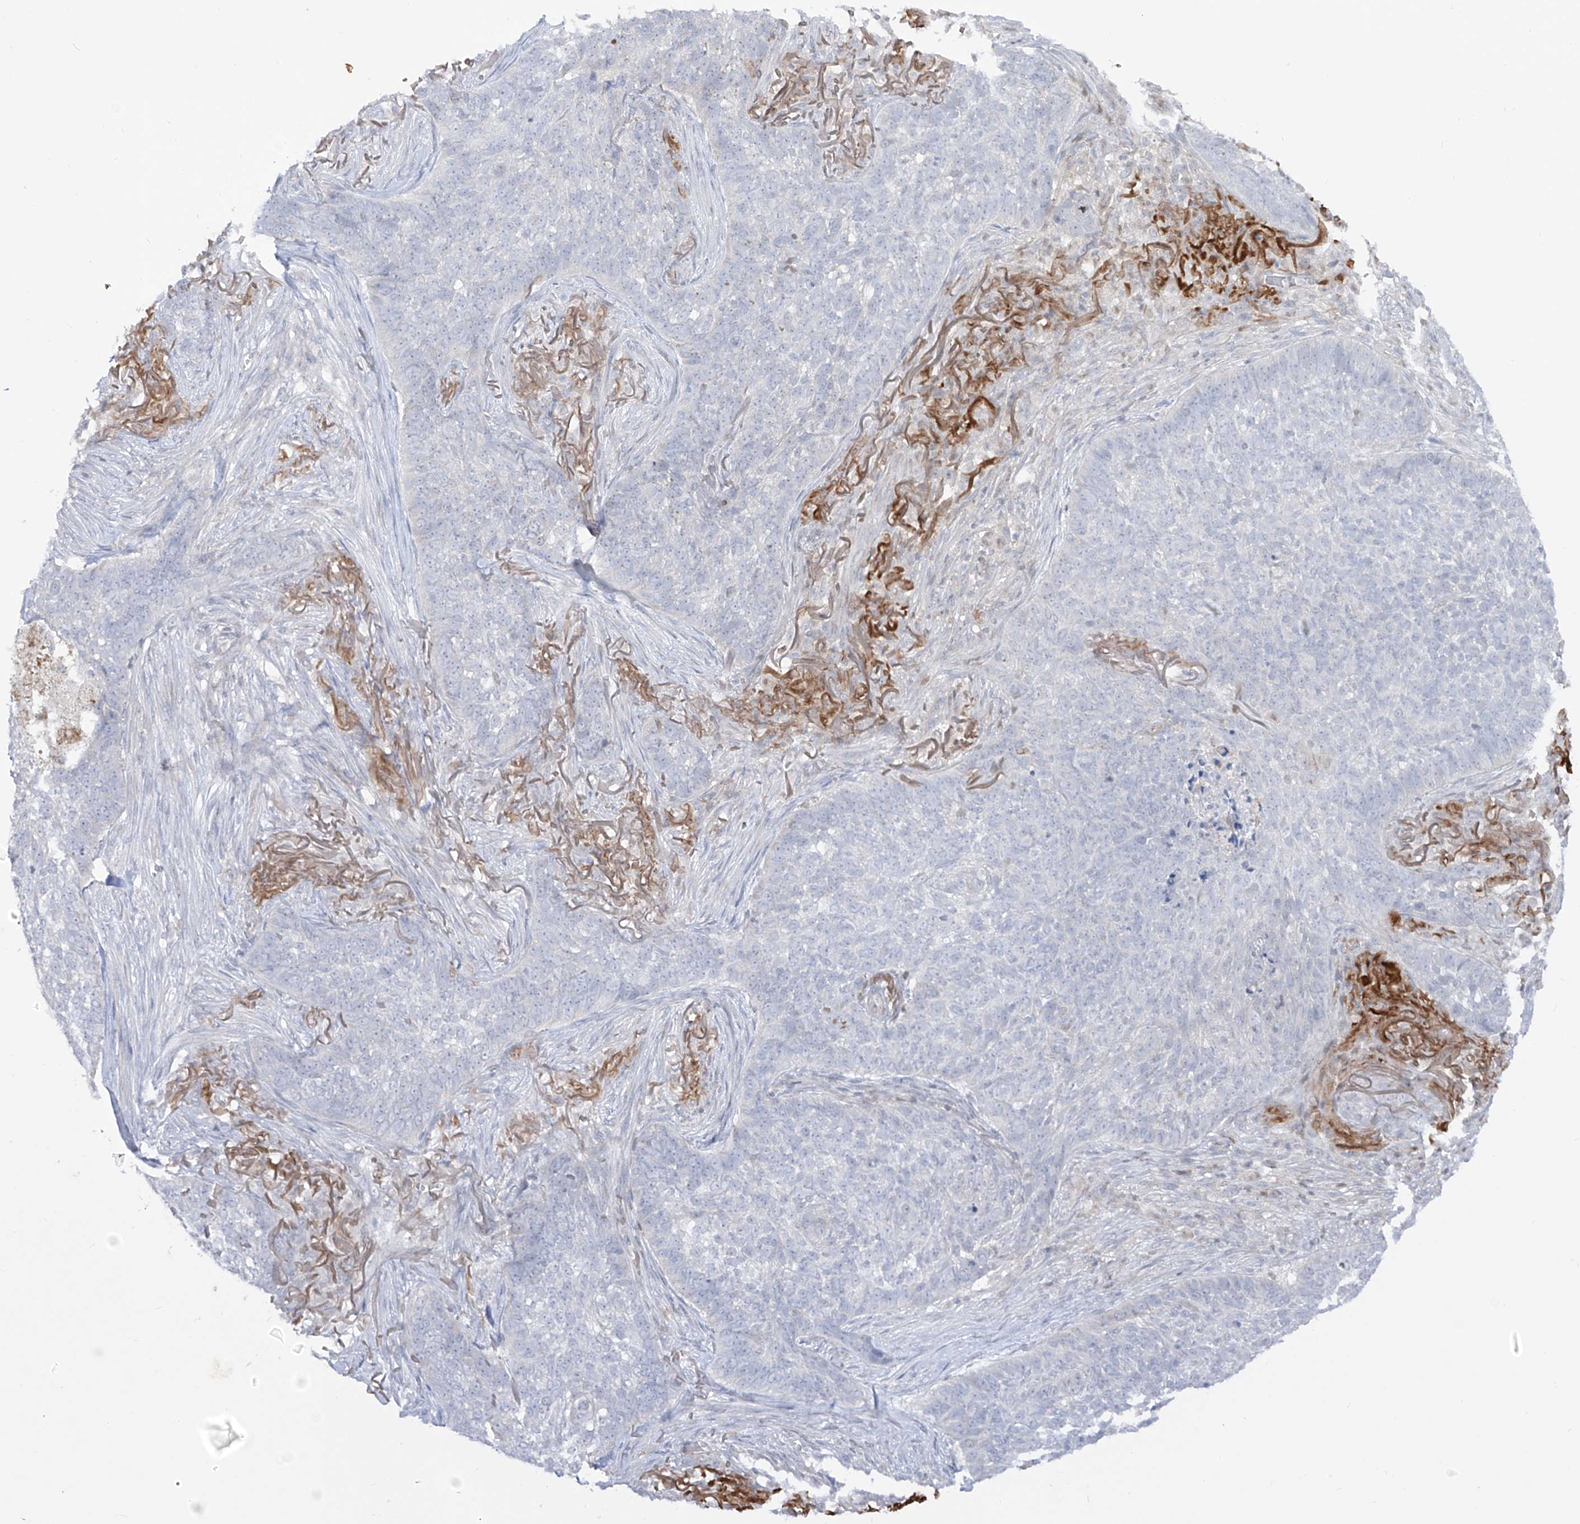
{"staining": {"intensity": "negative", "quantity": "none", "location": "none"}, "tissue": "skin cancer", "cell_type": "Tumor cells", "image_type": "cancer", "snomed": [{"axis": "morphology", "description": "Basal cell carcinoma"}, {"axis": "topography", "description": "Skin"}], "caption": "A high-resolution micrograph shows IHC staining of skin cancer, which demonstrates no significant positivity in tumor cells.", "gene": "DMKN", "patient": {"sex": "male", "age": 85}}